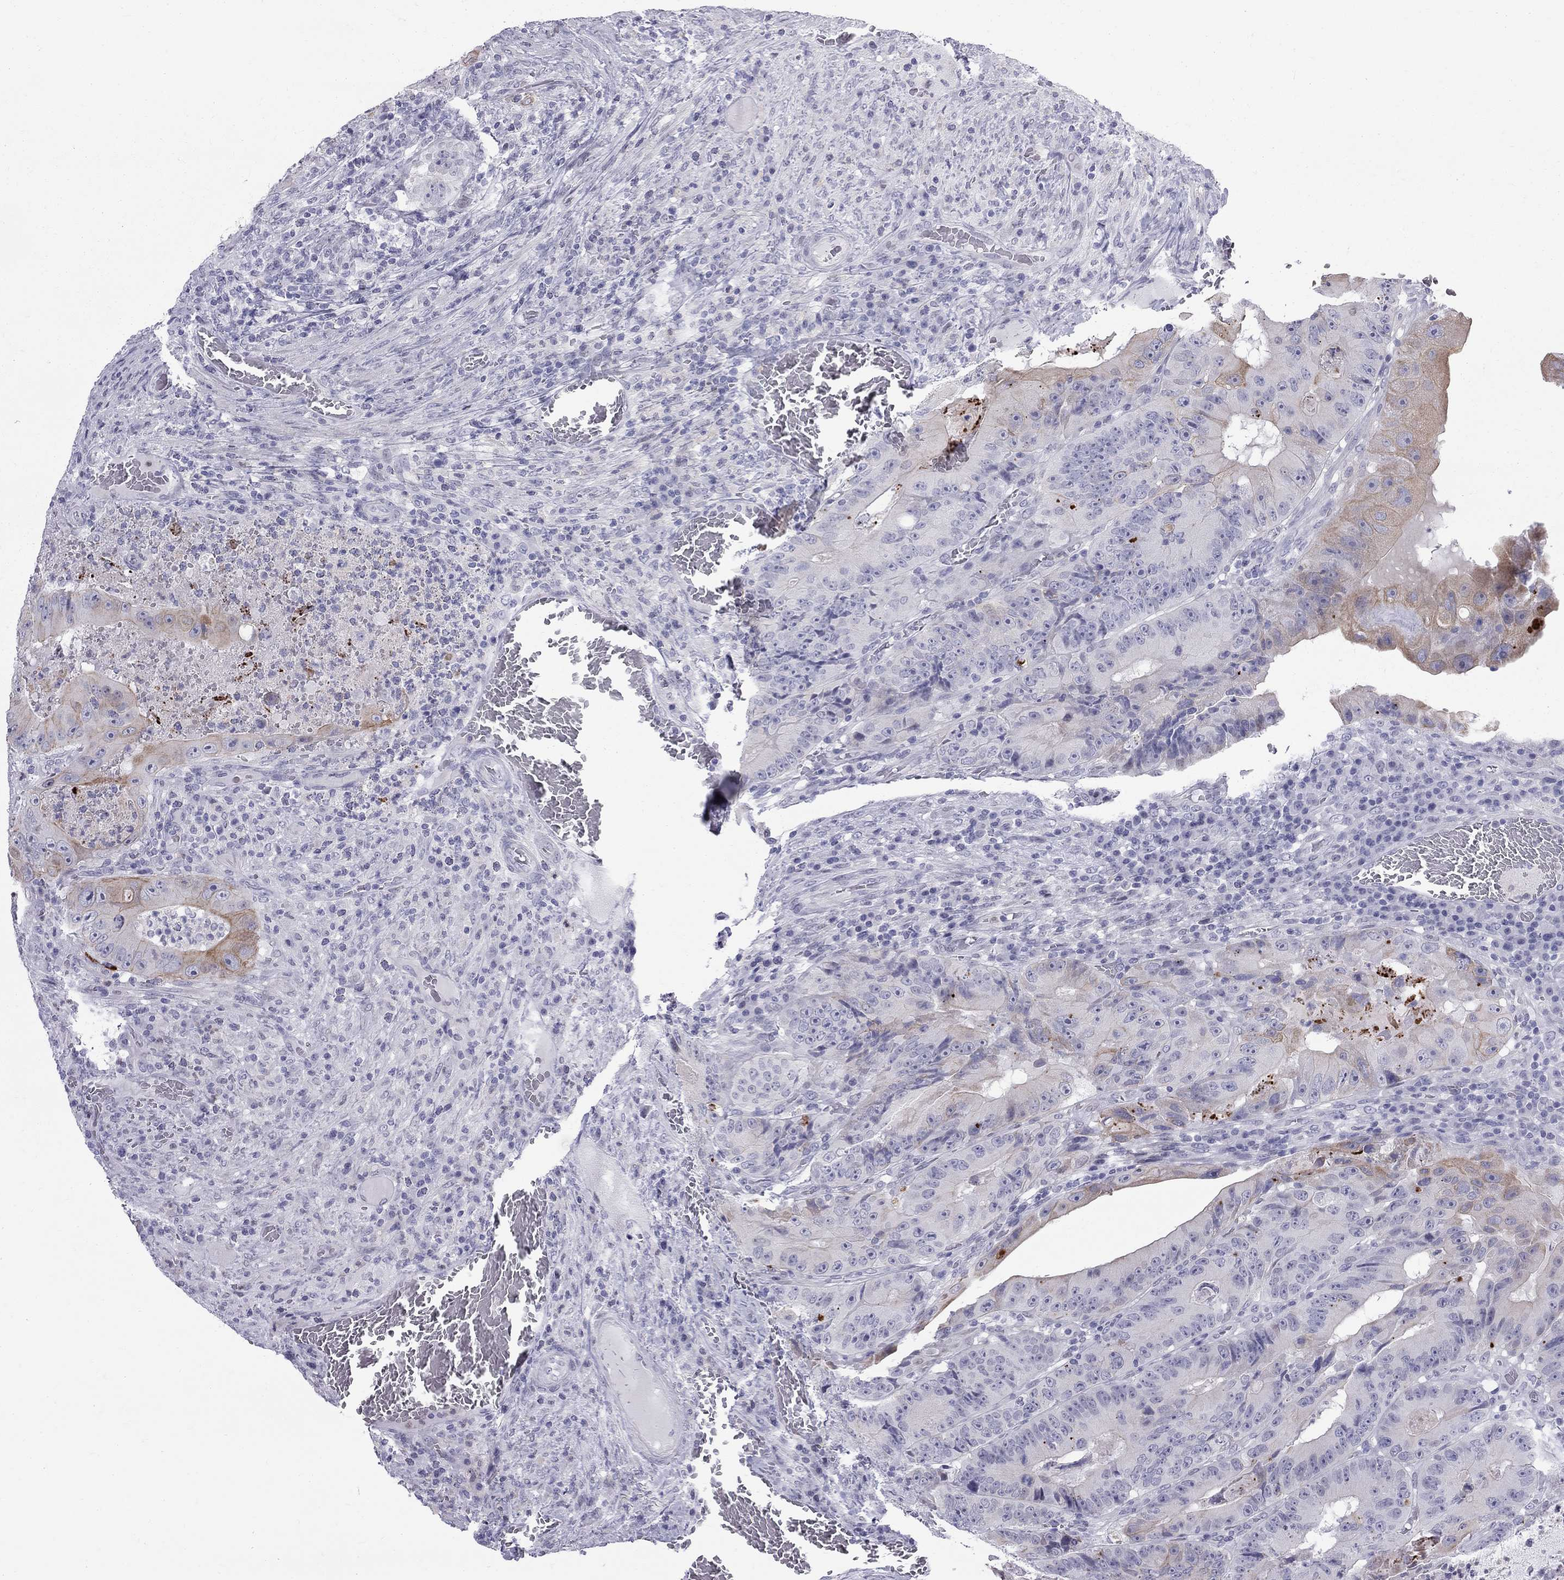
{"staining": {"intensity": "moderate", "quantity": "<25%", "location": "cytoplasmic/membranous"}, "tissue": "colorectal cancer", "cell_type": "Tumor cells", "image_type": "cancer", "snomed": [{"axis": "morphology", "description": "Adenocarcinoma, NOS"}, {"axis": "topography", "description": "Colon"}], "caption": "Colorectal adenocarcinoma stained with a brown dye shows moderate cytoplasmic/membranous positive positivity in about <25% of tumor cells.", "gene": "MUC15", "patient": {"sex": "female", "age": 86}}